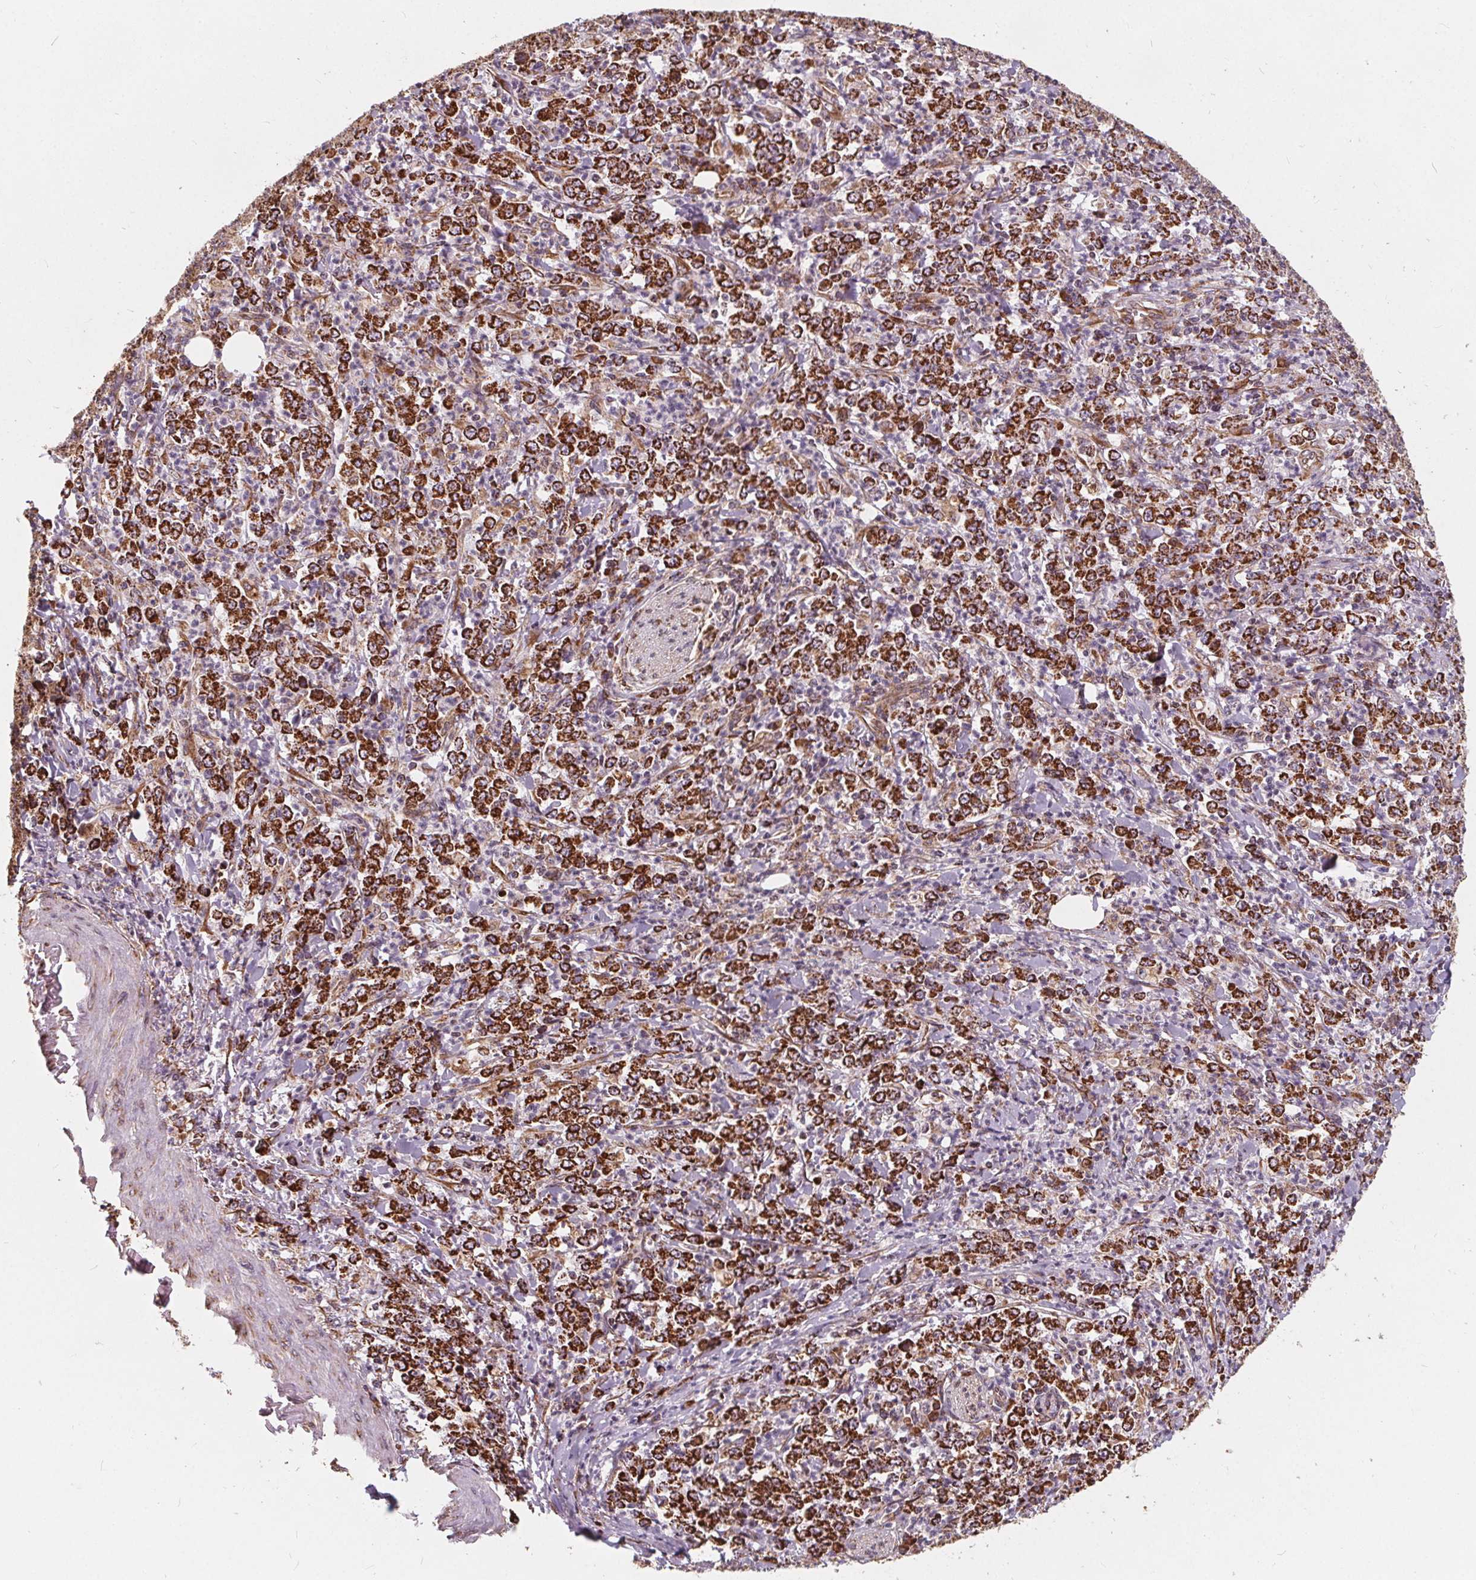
{"staining": {"intensity": "strong", "quantity": ">75%", "location": "cytoplasmic/membranous"}, "tissue": "stomach cancer", "cell_type": "Tumor cells", "image_type": "cancer", "snomed": [{"axis": "morphology", "description": "Adenocarcinoma, NOS"}, {"axis": "topography", "description": "Stomach, lower"}], "caption": "Immunohistochemistry (IHC) staining of adenocarcinoma (stomach), which exhibits high levels of strong cytoplasmic/membranous positivity in about >75% of tumor cells indicating strong cytoplasmic/membranous protein positivity. The staining was performed using DAB (3,3'-diaminobenzidine) (brown) for protein detection and nuclei were counterstained in hematoxylin (blue).", "gene": "PLSCR3", "patient": {"sex": "female", "age": 71}}